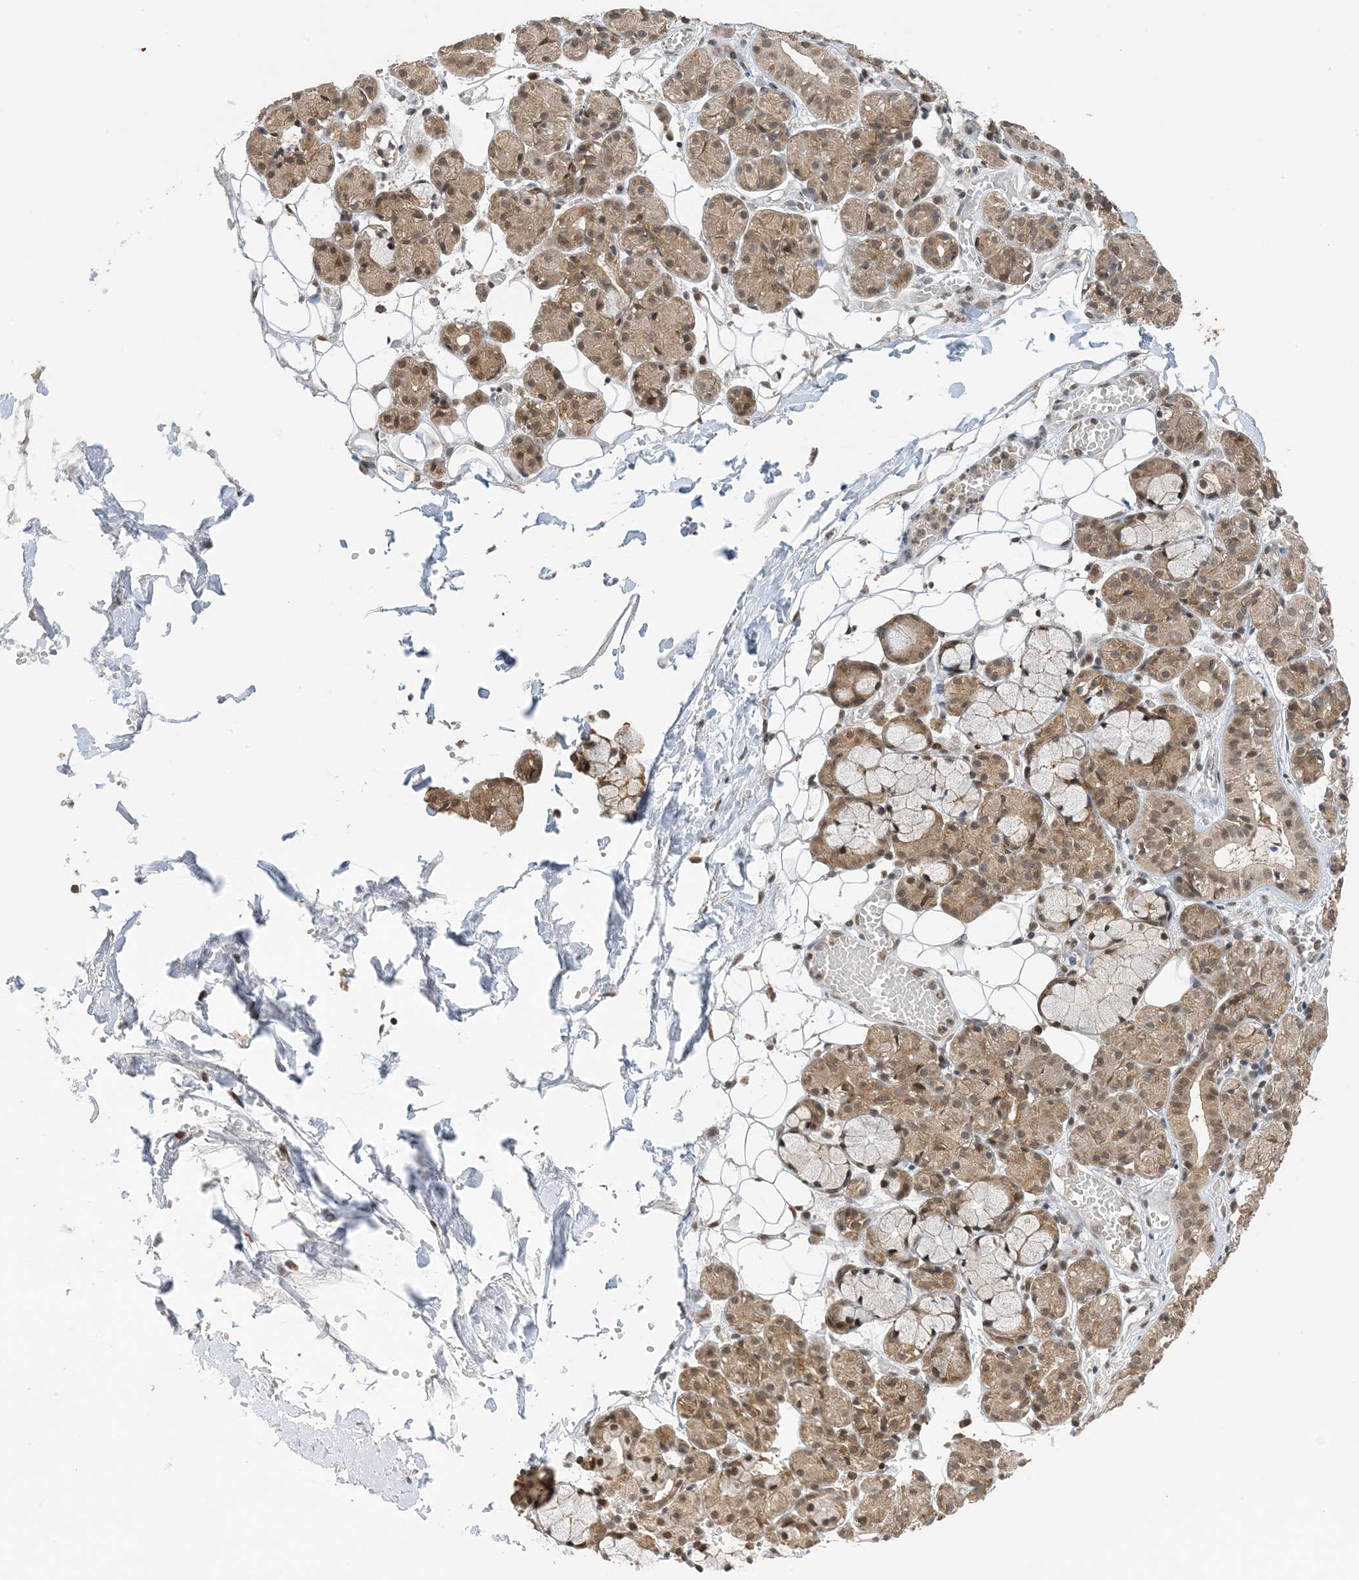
{"staining": {"intensity": "moderate", "quantity": "25%-75%", "location": "cytoplasmic/membranous"}, "tissue": "salivary gland", "cell_type": "Glandular cells", "image_type": "normal", "snomed": [{"axis": "morphology", "description": "Normal tissue, NOS"}, {"axis": "topography", "description": "Salivary gland"}], "caption": "Glandular cells reveal medium levels of moderate cytoplasmic/membranous positivity in about 25%-75% of cells in normal human salivary gland.", "gene": "ACYP2", "patient": {"sex": "male", "age": 63}}